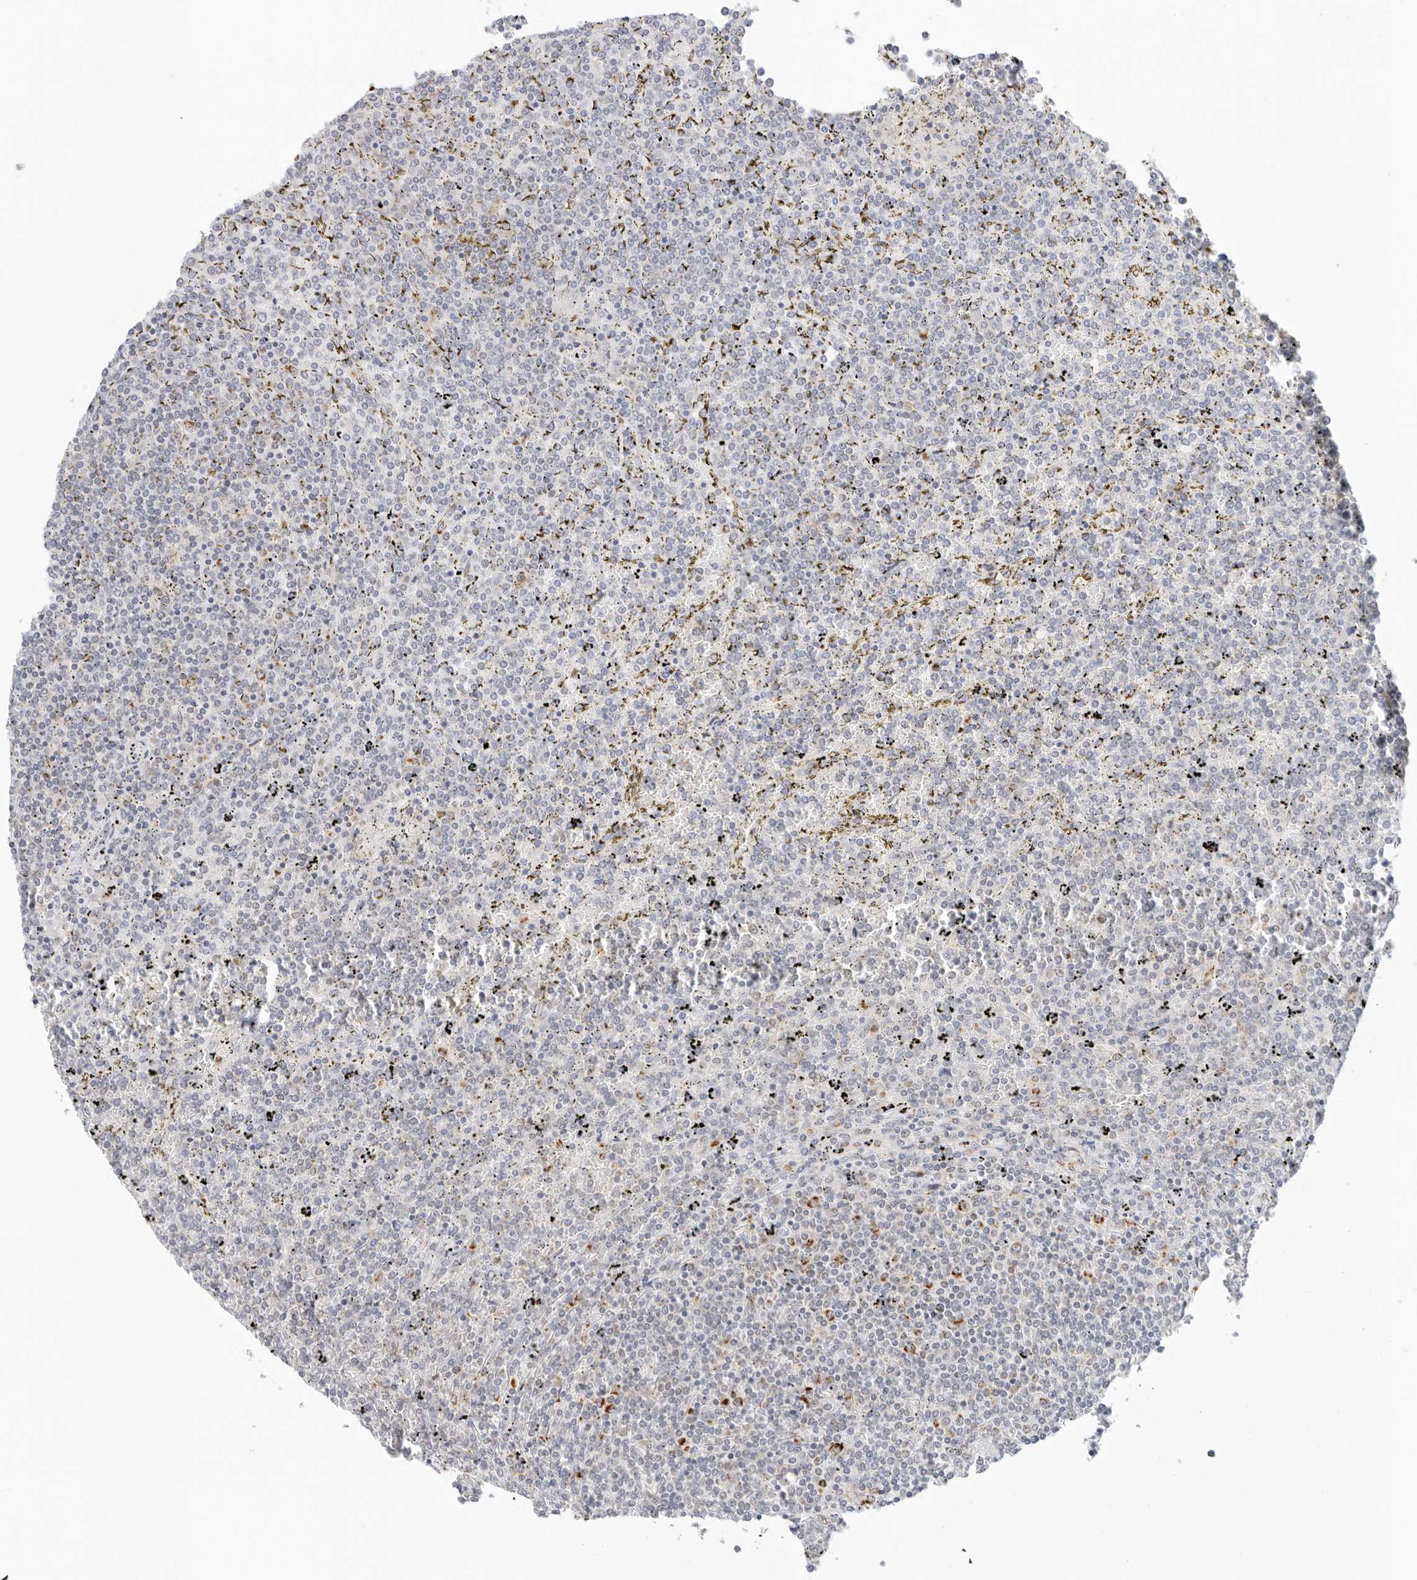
{"staining": {"intensity": "weak", "quantity": "<25%", "location": "cytoplasmic/membranous"}, "tissue": "lymphoma", "cell_type": "Tumor cells", "image_type": "cancer", "snomed": [{"axis": "morphology", "description": "Malignant lymphoma, non-Hodgkin's type, Low grade"}, {"axis": "topography", "description": "Spleen"}], "caption": "A photomicrograph of low-grade malignant lymphoma, non-Hodgkin's type stained for a protein exhibits no brown staining in tumor cells.", "gene": "RC3H1", "patient": {"sex": "female", "age": 19}}